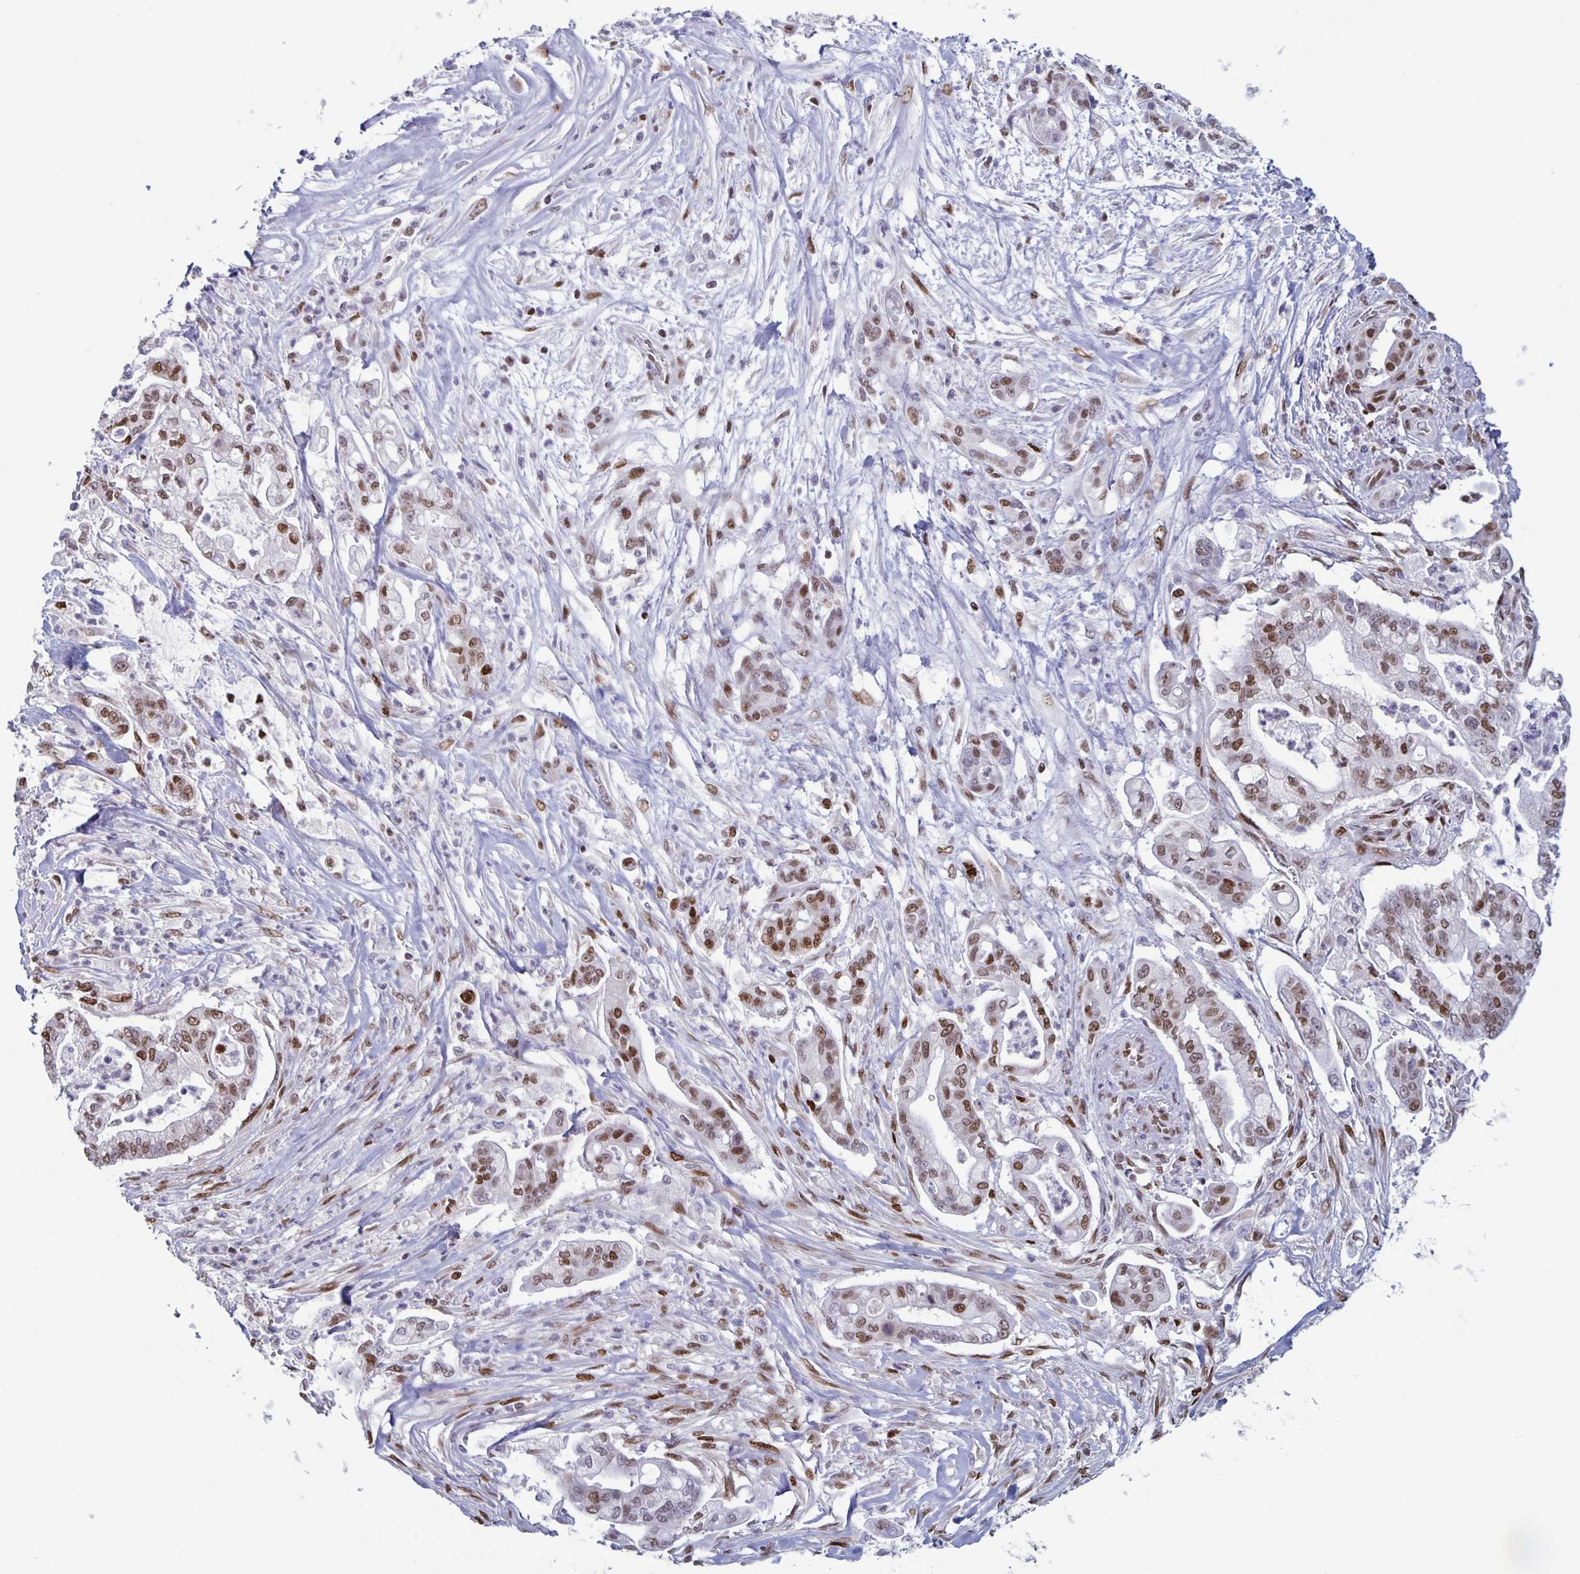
{"staining": {"intensity": "moderate", "quantity": ">75%", "location": "nuclear"}, "tissue": "pancreatic cancer", "cell_type": "Tumor cells", "image_type": "cancer", "snomed": [{"axis": "morphology", "description": "Adenocarcinoma, NOS"}, {"axis": "topography", "description": "Pancreas"}], "caption": "Adenocarcinoma (pancreatic) stained with a brown dye displays moderate nuclear positive expression in approximately >75% of tumor cells.", "gene": "JUND", "patient": {"sex": "female", "age": 69}}